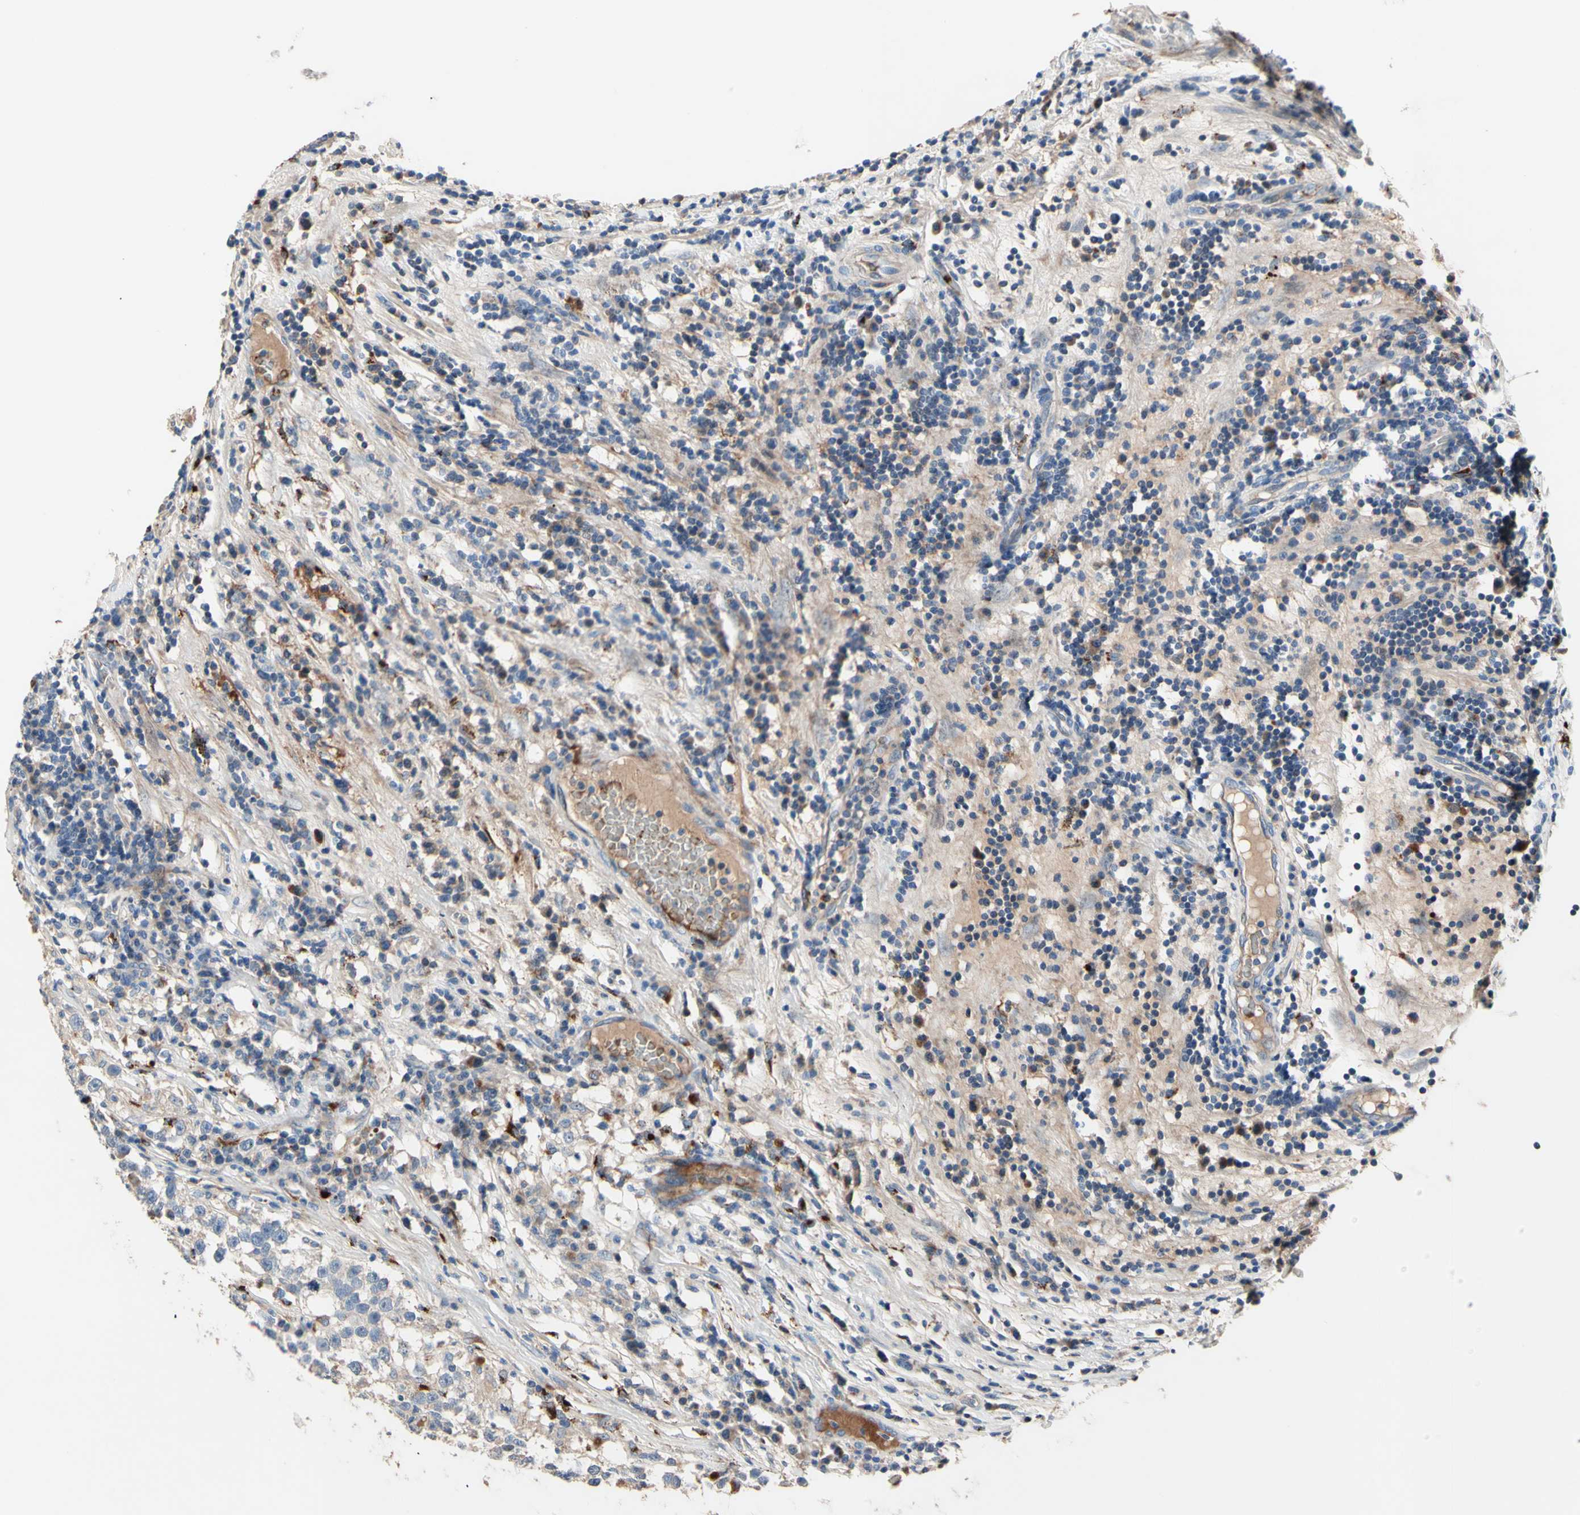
{"staining": {"intensity": "negative", "quantity": "none", "location": "none"}, "tissue": "testis cancer", "cell_type": "Tumor cells", "image_type": "cancer", "snomed": [{"axis": "morphology", "description": "Seminoma, NOS"}, {"axis": "topography", "description": "Testis"}], "caption": "Immunohistochemistry (IHC) of human testis cancer demonstrates no staining in tumor cells.", "gene": "CDON", "patient": {"sex": "male", "age": 43}}